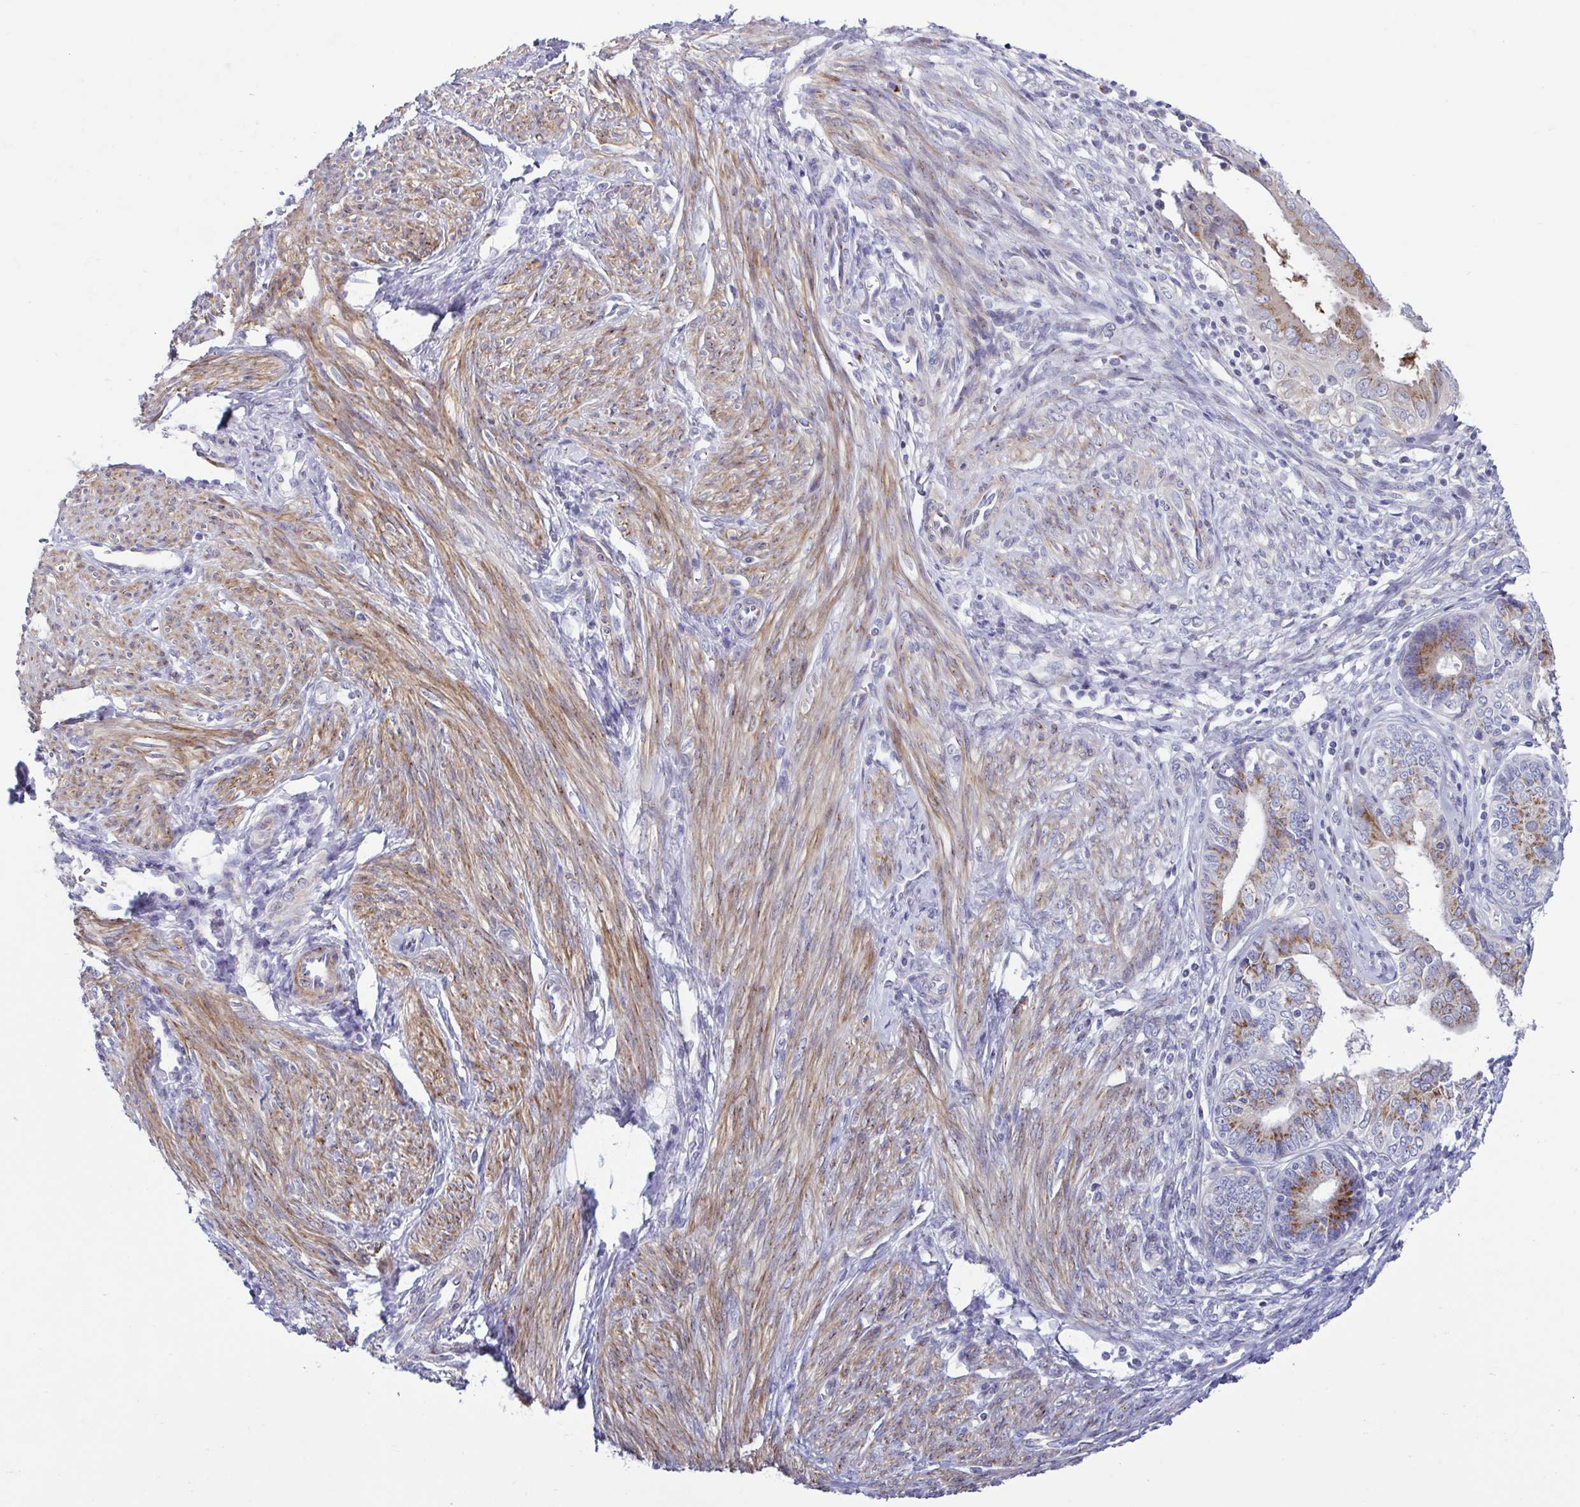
{"staining": {"intensity": "weak", "quantity": "25%-75%", "location": "cytoplasmic/membranous"}, "tissue": "endometrial cancer", "cell_type": "Tumor cells", "image_type": "cancer", "snomed": [{"axis": "morphology", "description": "Adenocarcinoma, NOS"}, {"axis": "topography", "description": "Endometrium"}], "caption": "Immunohistochemistry (IHC) image of human adenocarcinoma (endometrial) stained for a protein (brown), which demonstrates low levels of weak cytoplasmic/membranous positivity in approximately 25%-75% of tumor cells.", "gene": "COL17A1", "patient": {"sex": "female", "age": 68}}